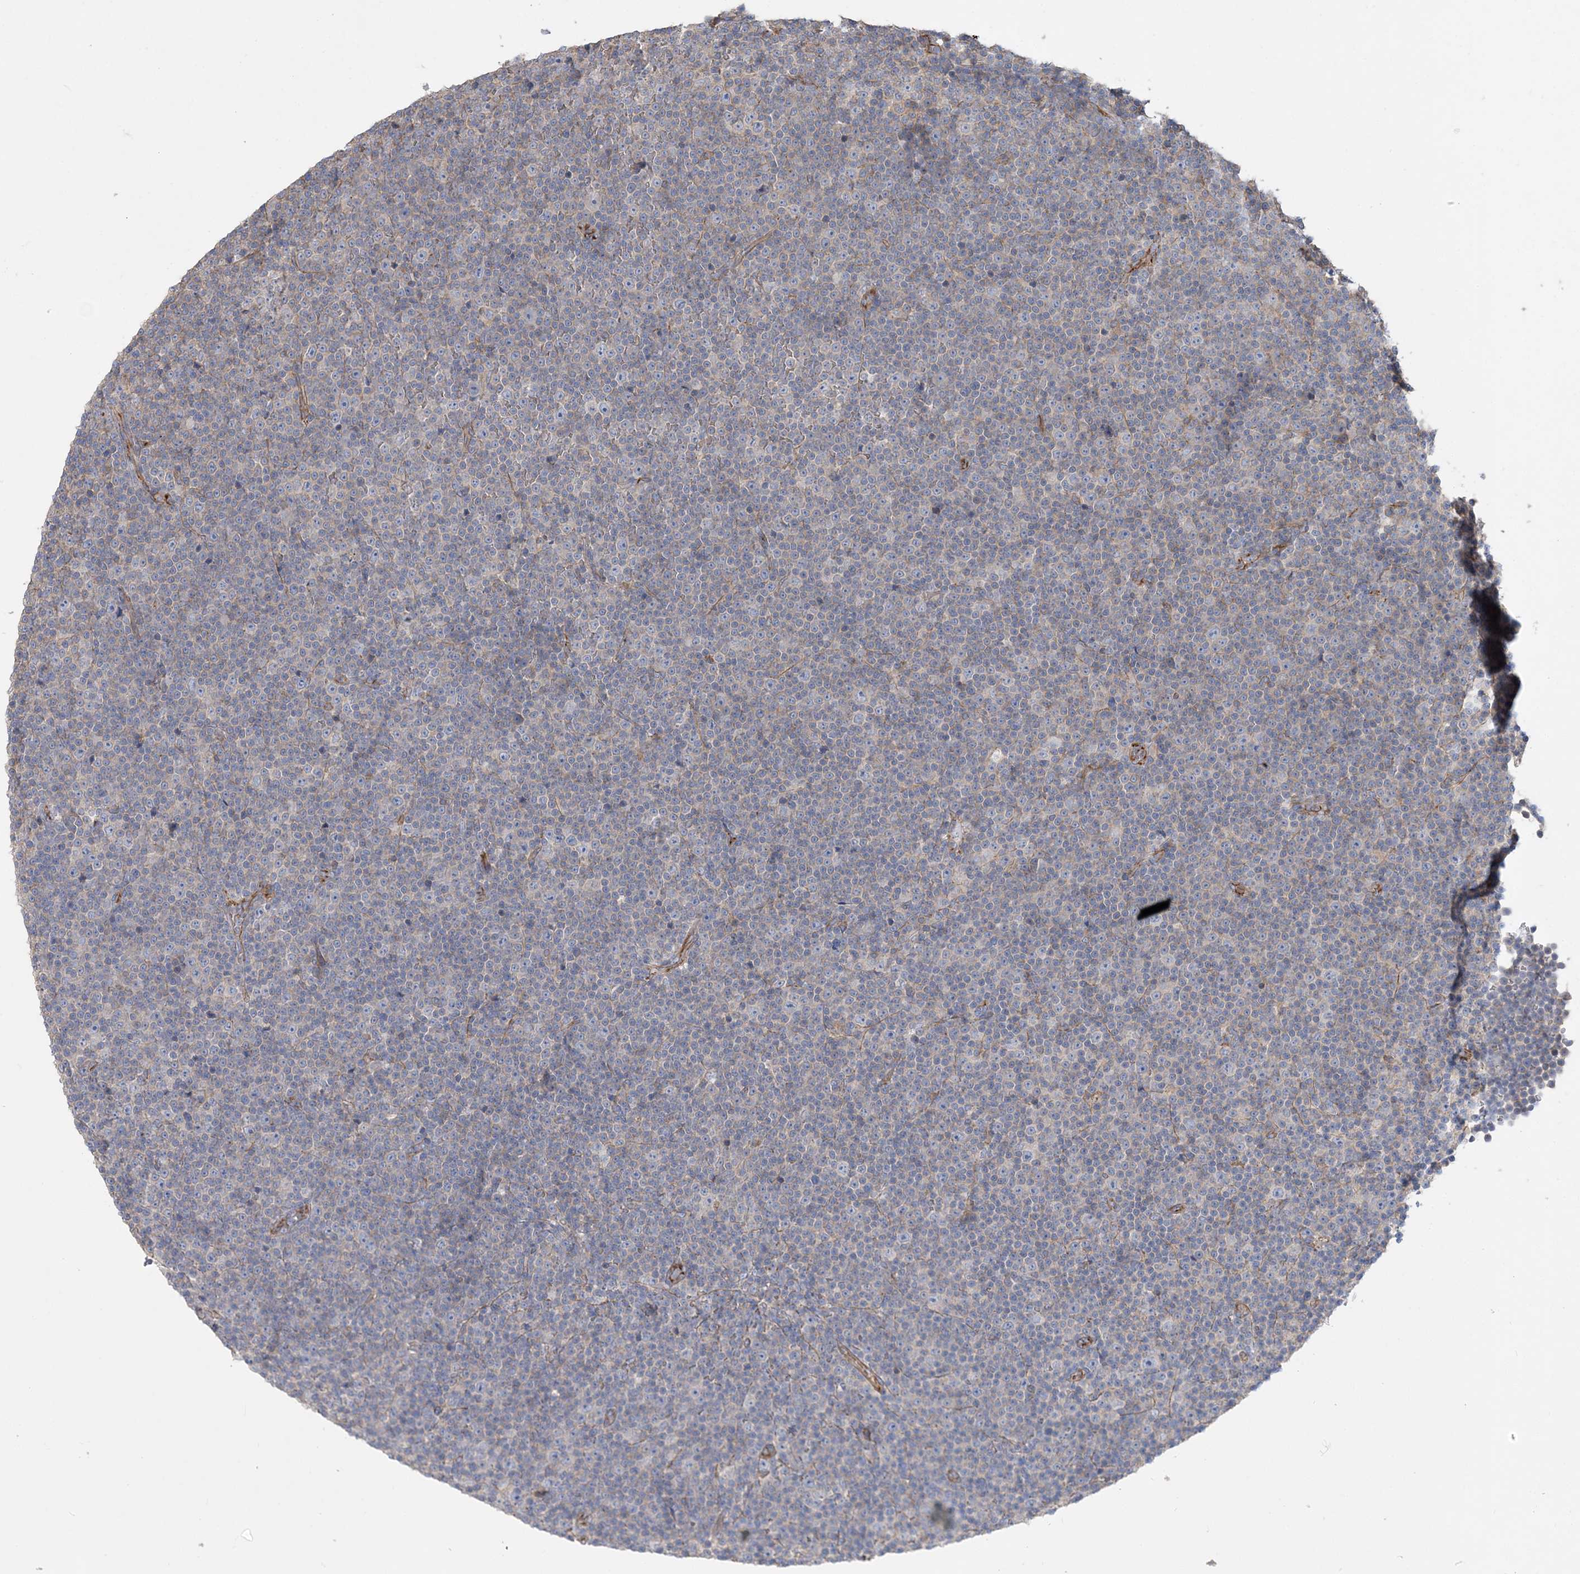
{"staining": {"intensity": "negative", "quantity": "none", "location": "none"}, "tissue": "lymphoma", "cell_type": "Tumor cells", "image_type": "cancer", "snomed": [{"axis": "morphology", "description": "Malignant lymphoma, non-Hodgkin's type, Low grade"}, {"axis": "topography", "description": "Lymph node"}], "caption": "High magnification brightfield microscopy of lymphoma stained with DAB (3,3'-diaminobenzidine) (brown) and counterstained with hematoxylin (blue): tumor cells show no significant staining.", "gene": "PIGC", "patient": {"sex": "female", "age": 67}}